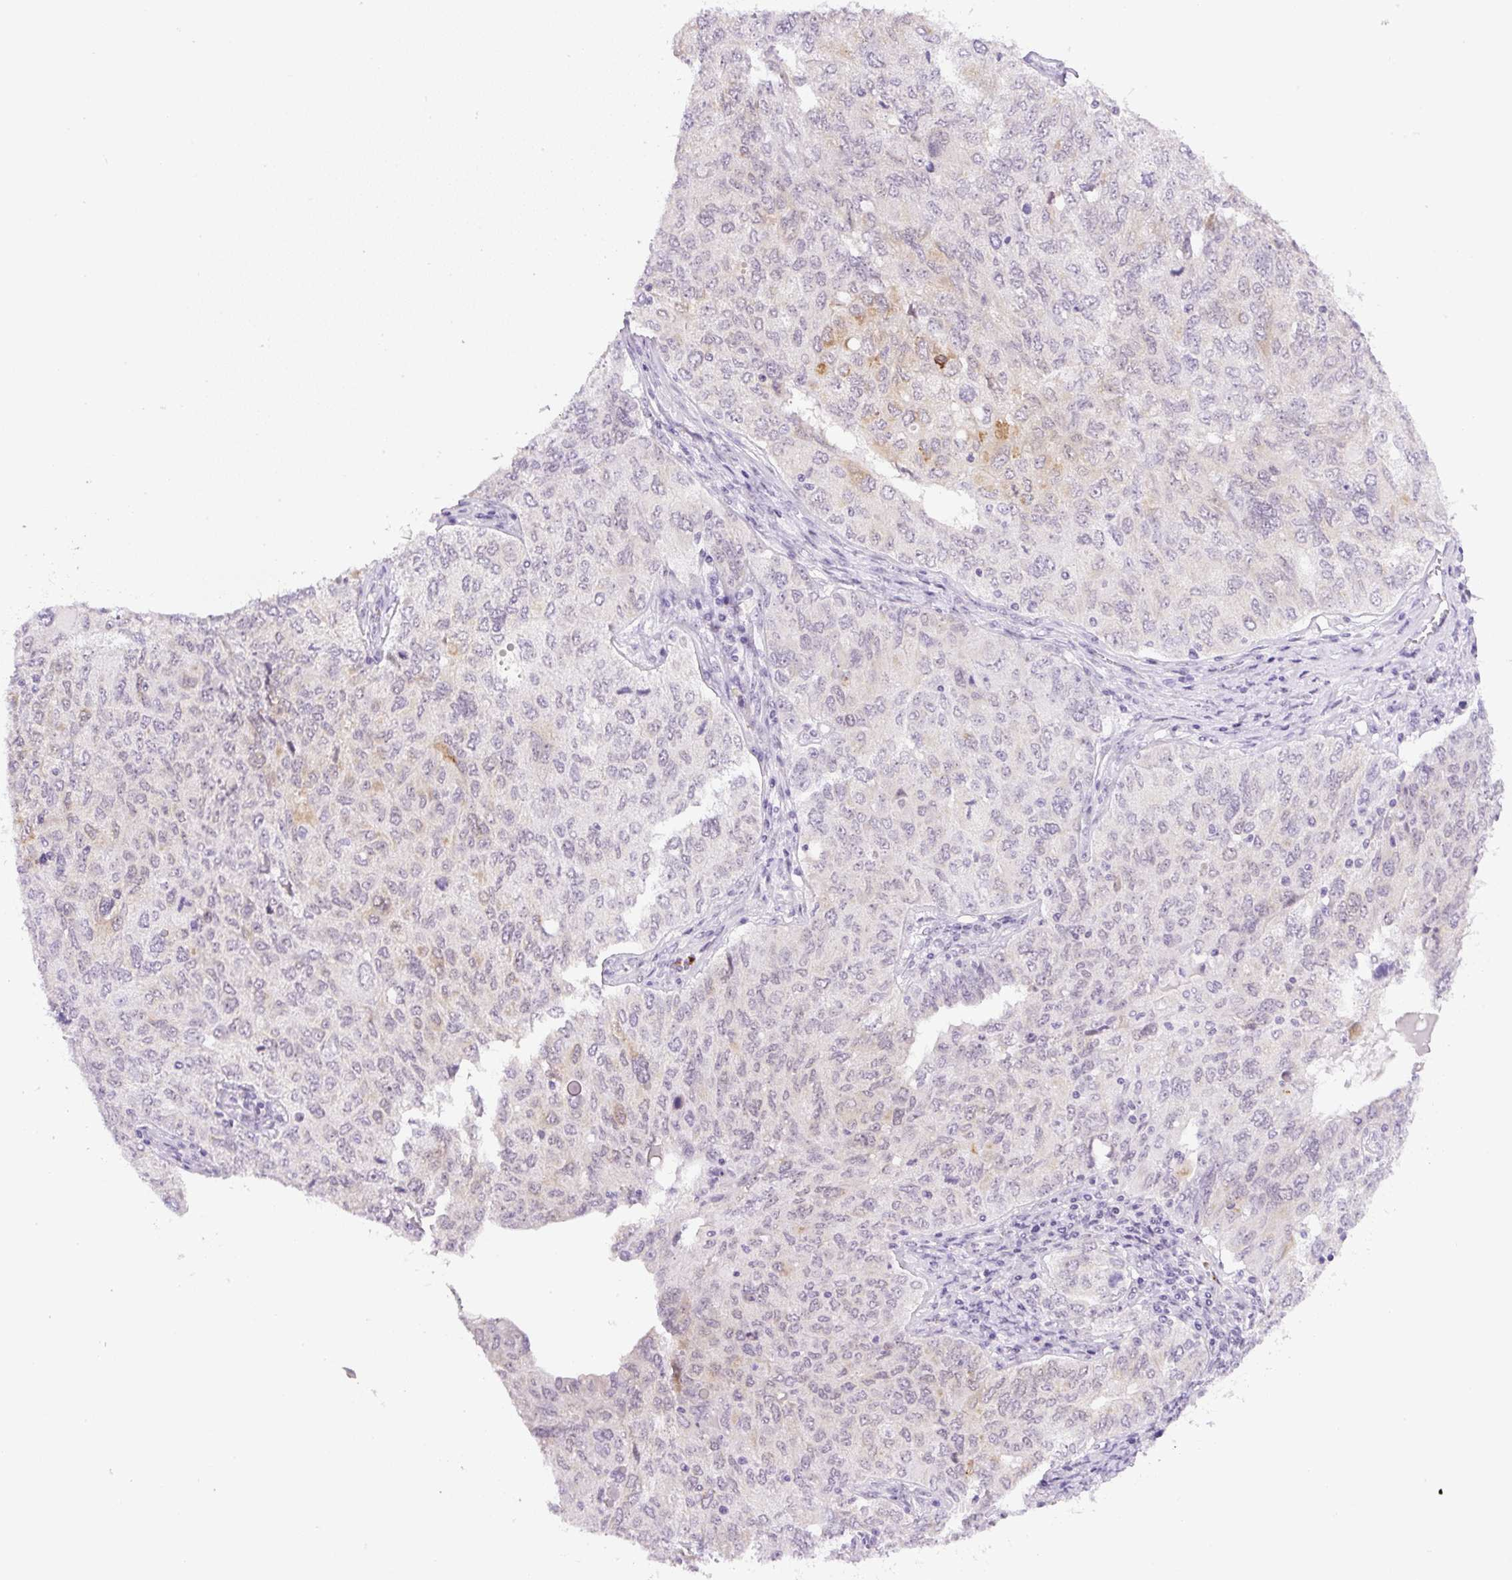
{"staining": {"intensity": "weak", "quantity": "<25%", "location": "cytoplasmic/membranous"}, "tissue": "ovarian cancer", "cell_type": "Tumor cells", "image_type": "cancer", "snomed": [{"axis": "morphology", "description": "Carcinoma, endometroid"}, {"axis": "topography", "description": "Ovary"}], "caption": "IHC of ovarian endometroid carcinoma displays no positivity in tumor cells. (DAB (3,3'-diaminobenzidine) IHC with hematoxylin counter stain).", "gene": "RHBDD2", "patient": {"sex": "female", "age": 62}}